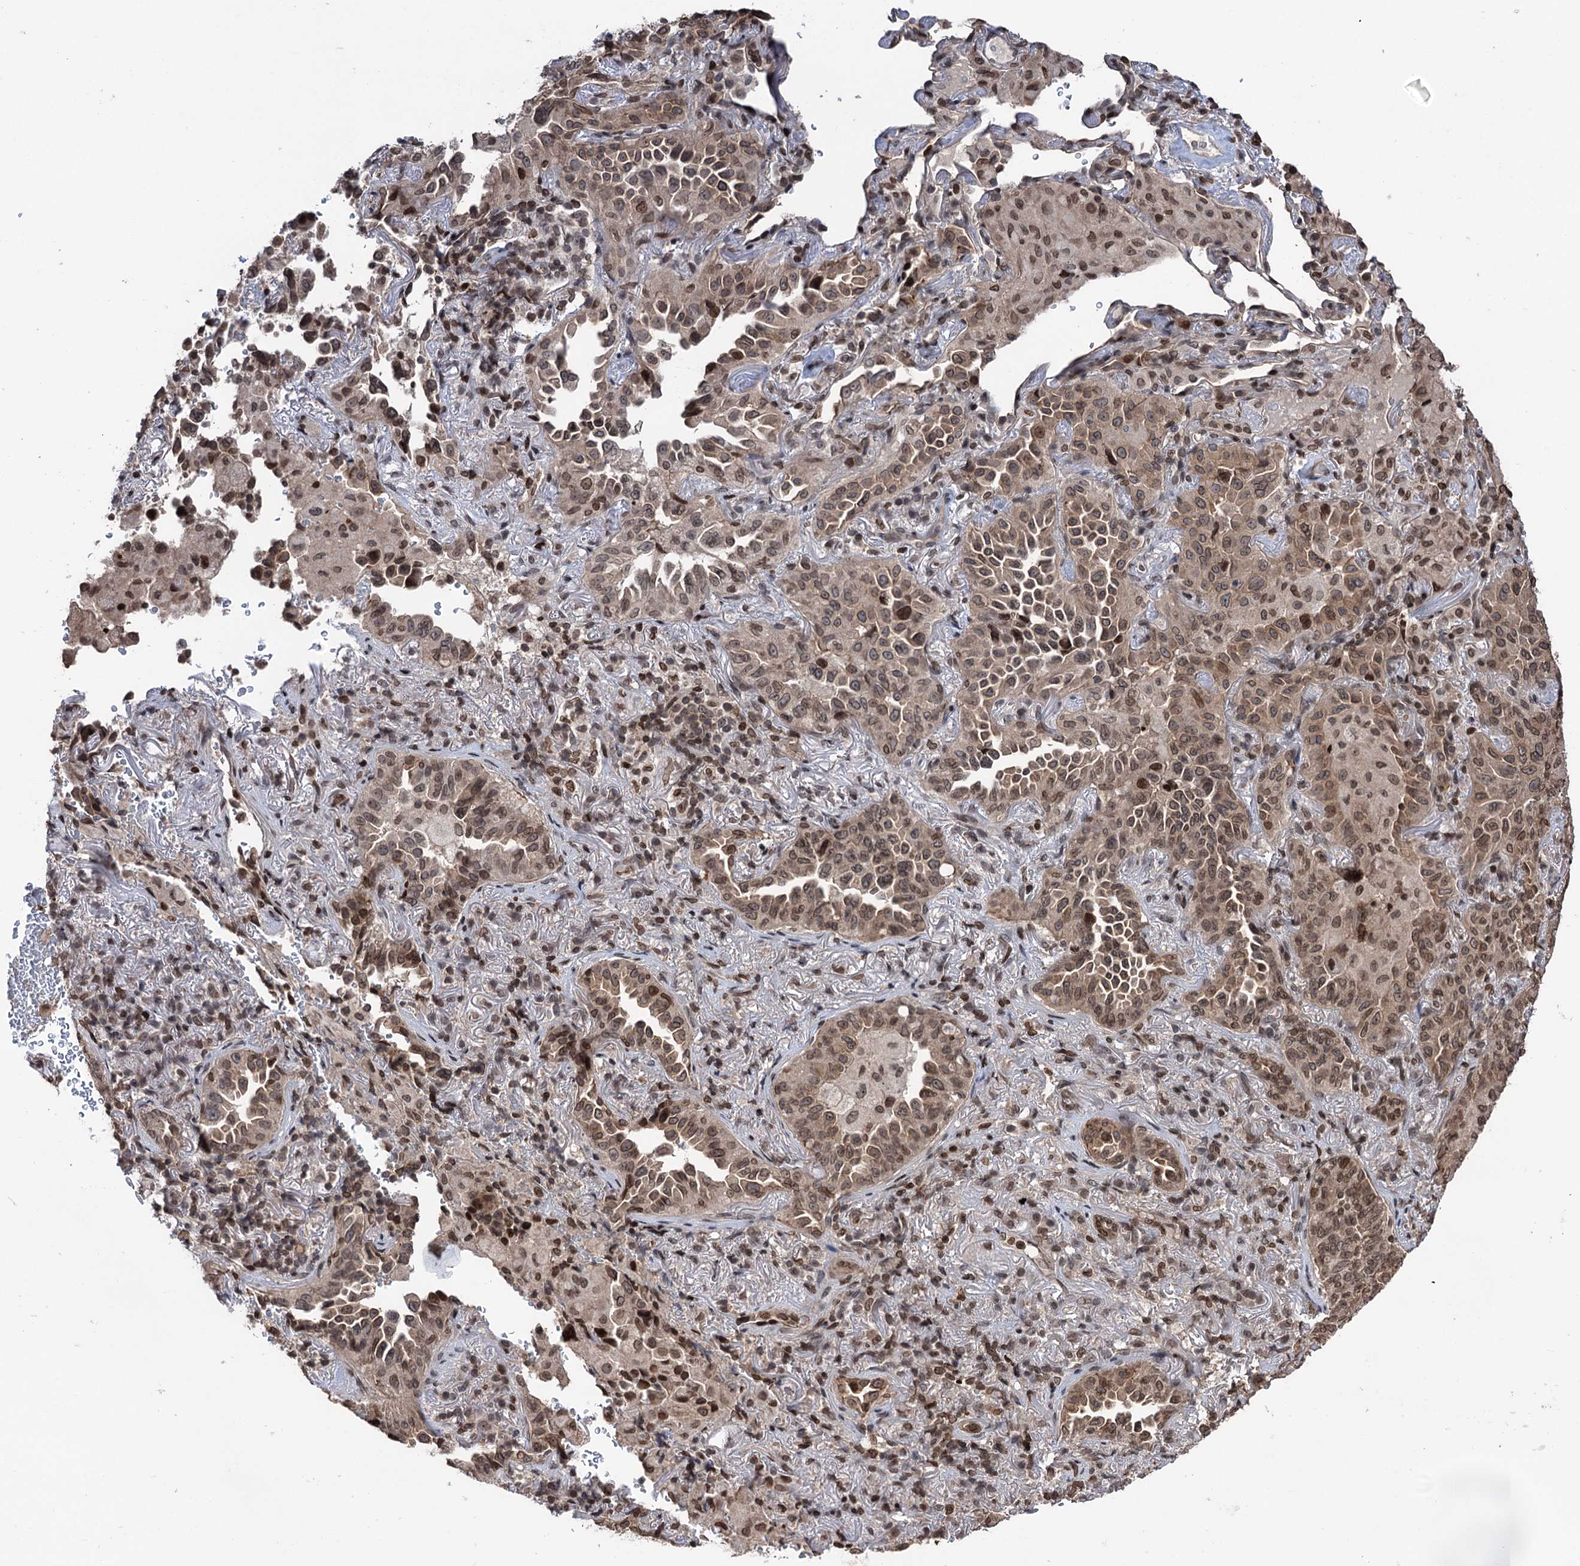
{"staining": {"intensity": "moderate", "quantity": ">75%", "location": "nuclear"}, "tissue": "lung cancer", "cell_type": "Tumor cells", "image_type": "cancer", "snomed": [{"axis": "morphology", "description": "Adenocarcinoma, NOS"}, {"axis": "topography", "description": "Lung"}], "caption": "Protein expression analysis of human lung cancer reveals moderate nuclear staining in about >75% of tumor cells. The protein of interest is stained brown, and the nuclei are stained in blue (DAB (3,3'-diaminobenzidine) IHC with brightfield microscopy, high magnification).", "gene": "CCDC77", "patient": {"sex": "female", "age": 69}}